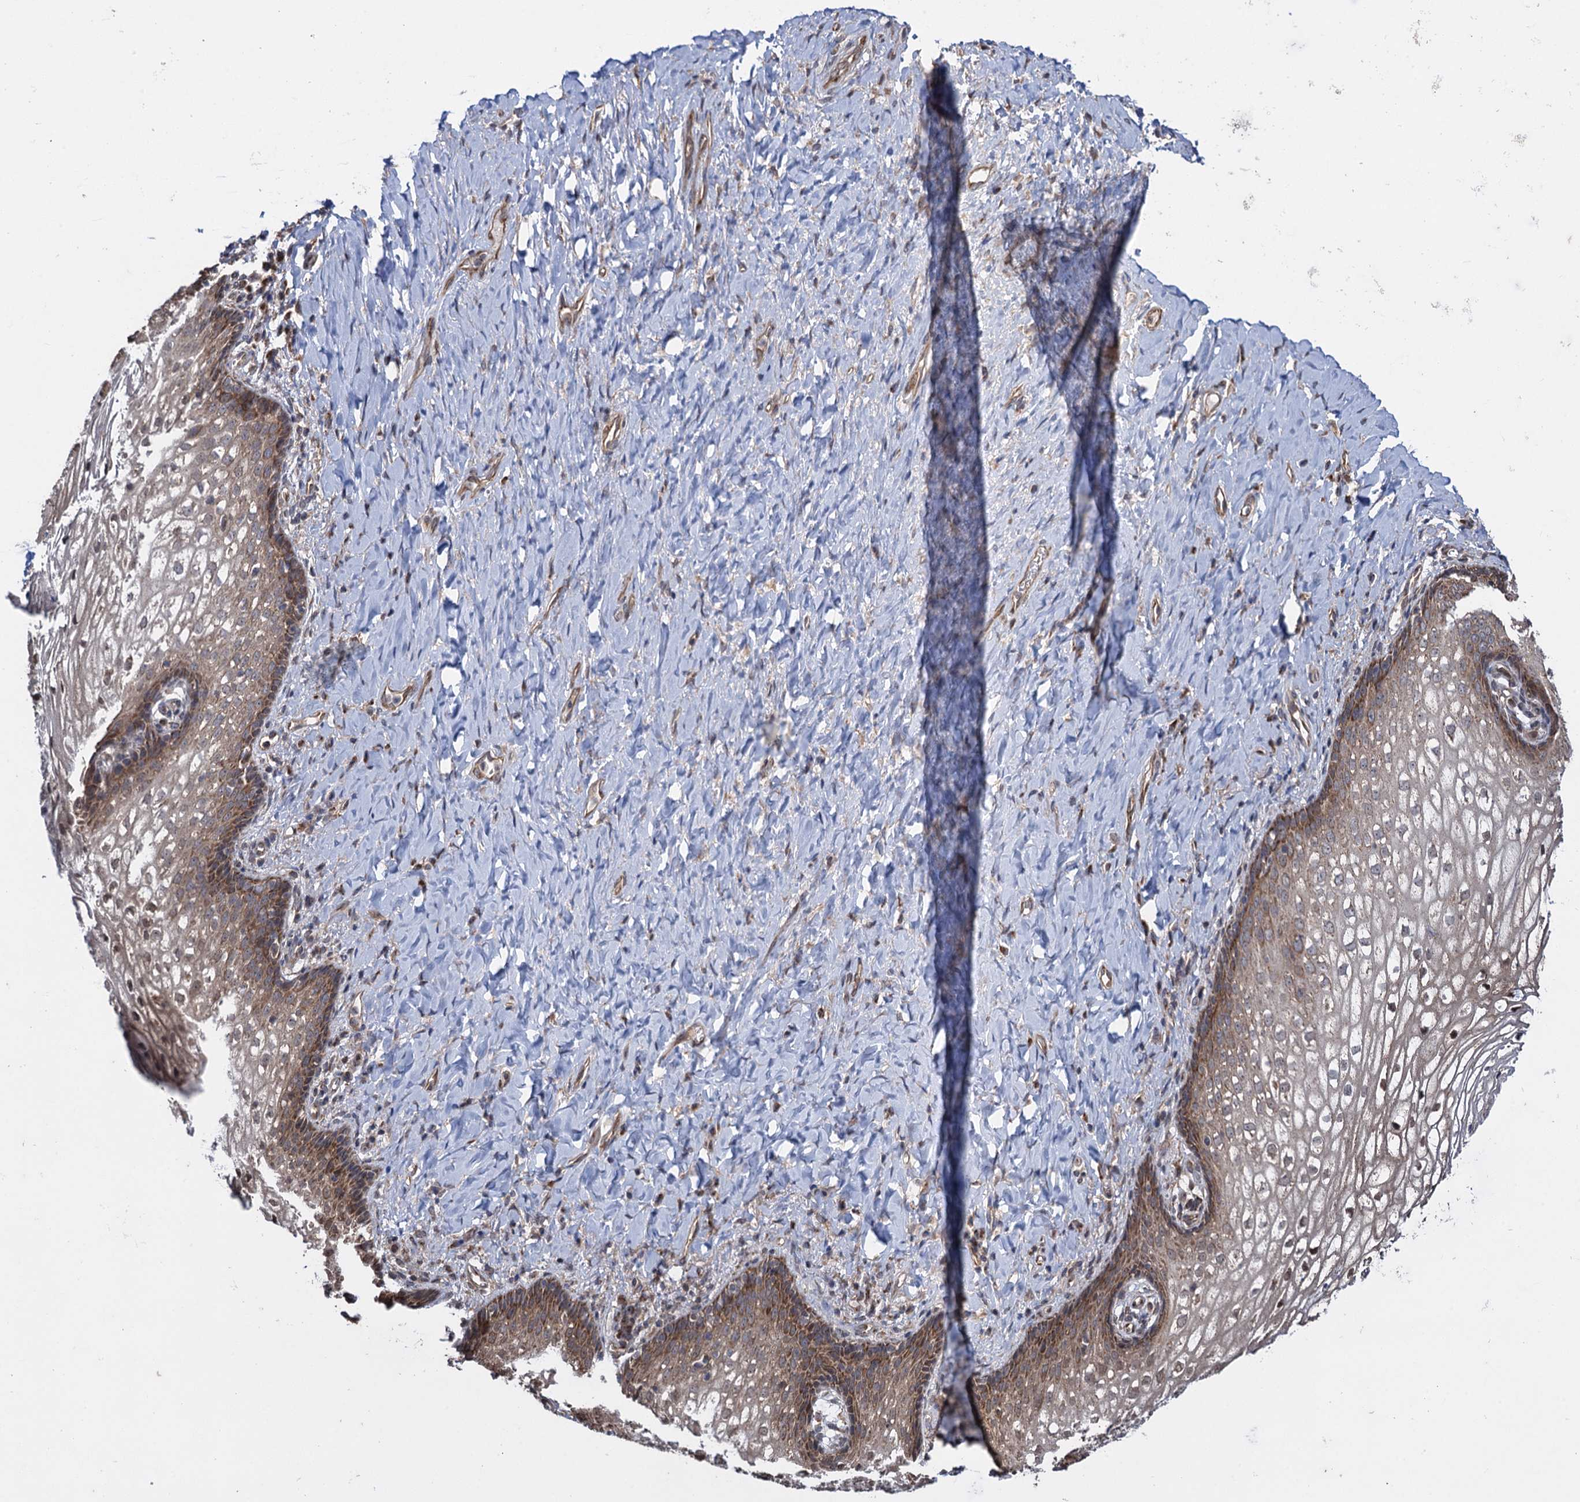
{"staining": {"intensity": "moderate", "quantity": ">75%", "location": "cytoplasmic/membranous"}, "tissue": "vagina", "cell_type": "Squamous epithelial cells", "image_type": "normal", "snomed": [{"axis": "morphology", "description": "Normal tissue, NOS"}, {"axis": "topography", "description": "Vagina"}], "caption": "High-power microscopy captured an IHC photomicrograph of benign vagina, revealing moderate cytoplasmic/membranous positivity in approximately >75% of squamous epithelial cells.", "gene": "HAUS1", "patient": {"sex": "female", "age": 60}}